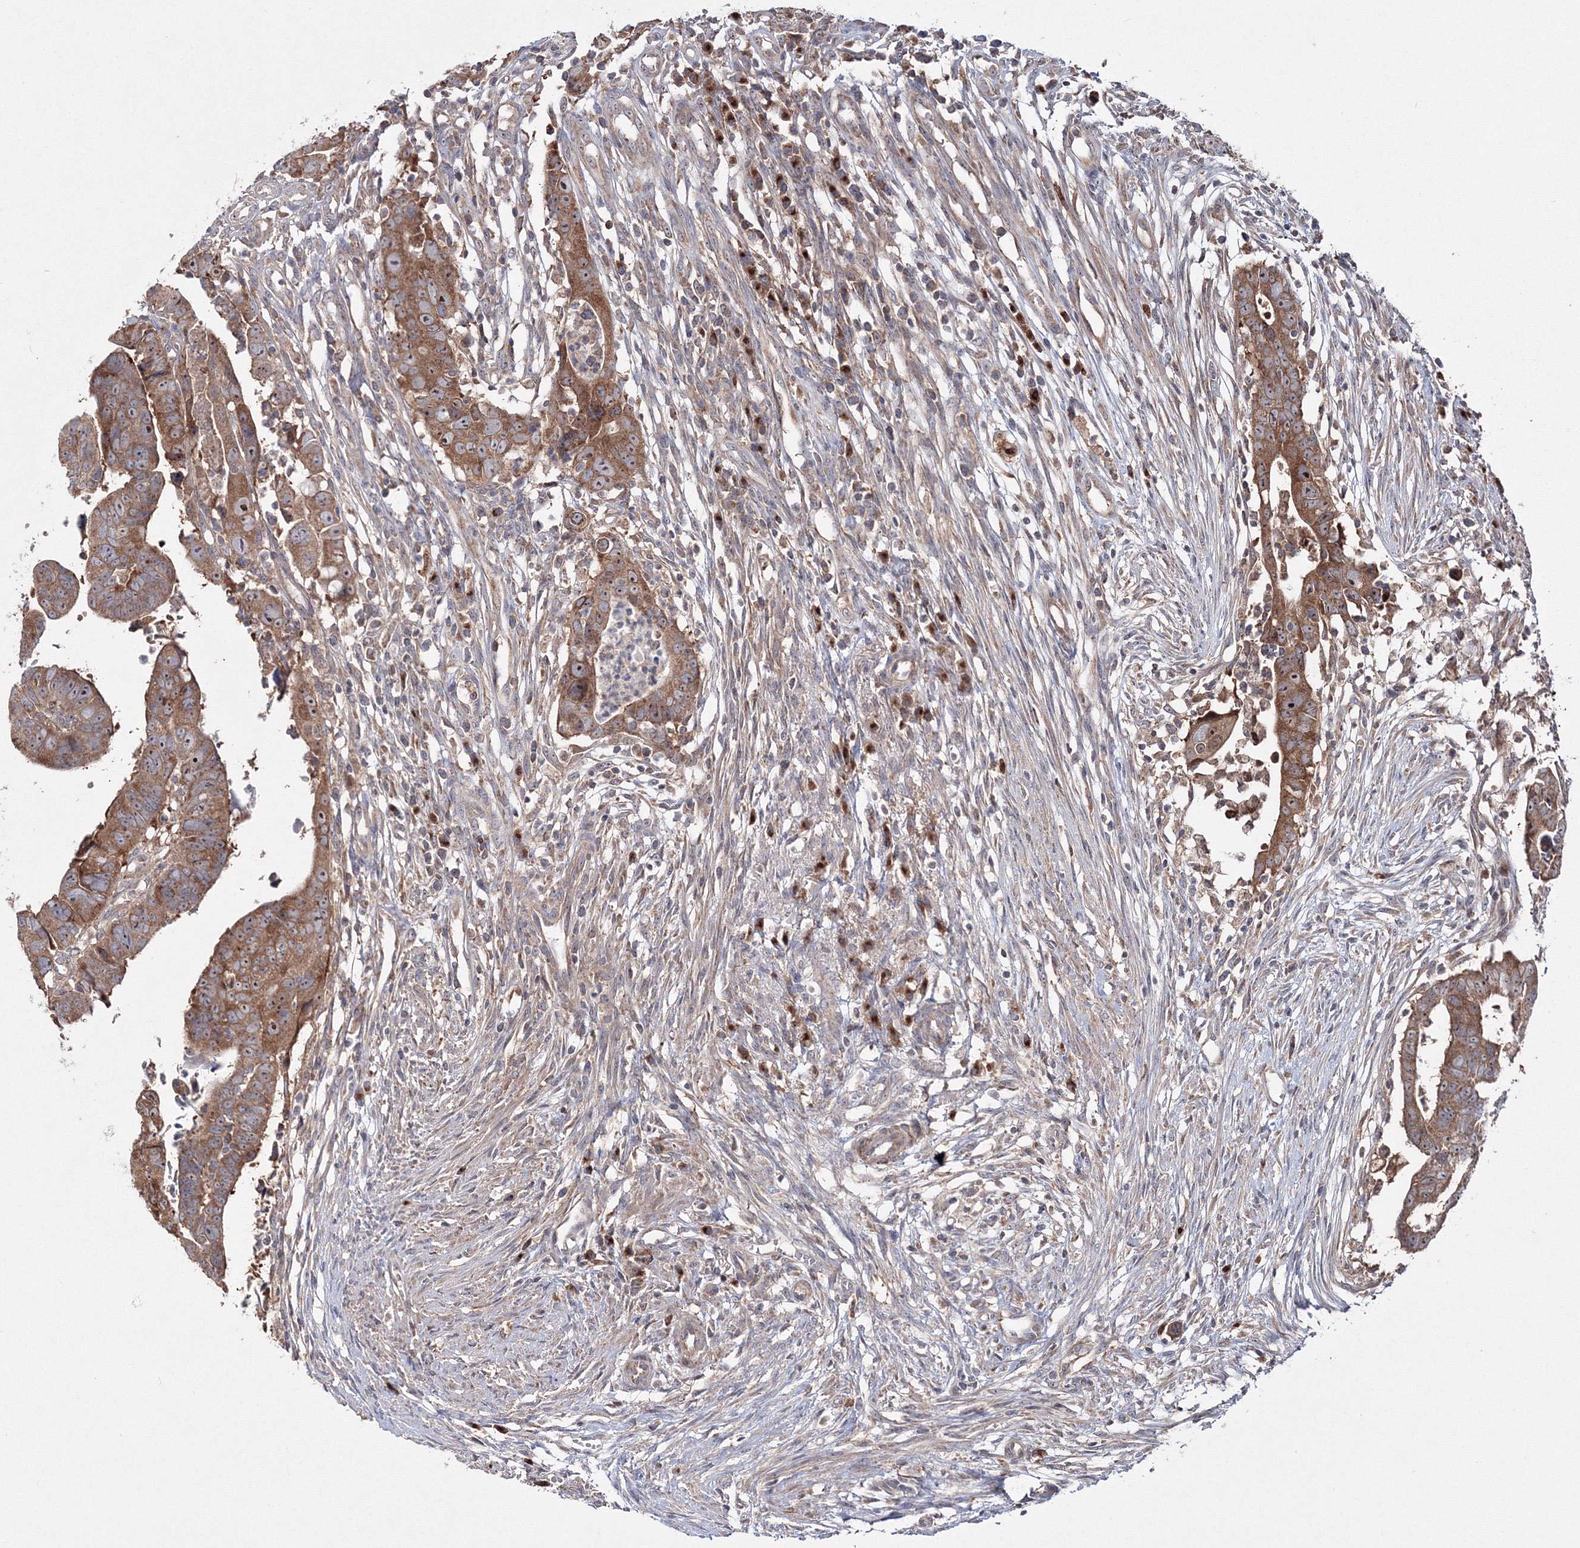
{"staining": {"intensity": "moderate", "quantity": ">75%", "location": "cytoplasmic/membranous"}, "tissue": "colorectal cancer", "cell_type": "Tumor cells", "image_type": "cancer", "snomed": [{"axis": "morphology", "description": "Adenocarcinoma, NOS"}, {"axis": "topography", "description": "Rectum"}], "caption": "Protein expression analysis of human colorectal cancer reveals moderate cytoplasmic/membranous expression in about >75% of tumor cells.", "gene": "PEX13", "patient": {"sex": "female", "age": 65}}